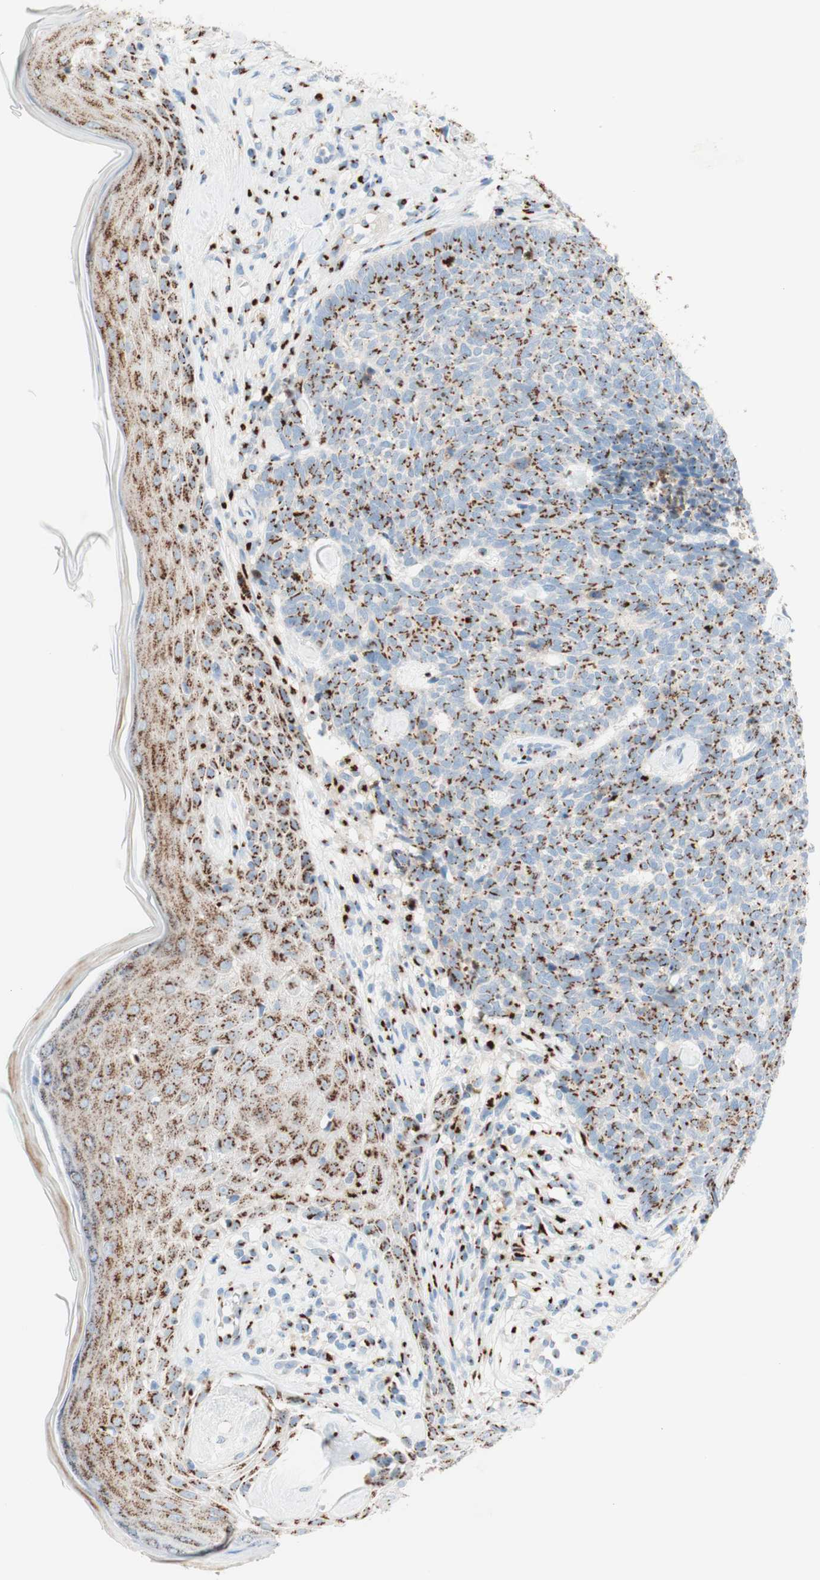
{"staining": {"intensity": "strong", "quantity": ">75%", "location": "cytoplasmic/membranous"}, "tissue": "skin cancer", "cell_type": "Tumor cells", "image_type": "cancer", "snomed": [{"axis": "morphology", "description": "Basal cell carcinoma"}, {"axis": "topography", "description": "Skin"}], "caption": "Protein staining exhibits strong cytoplasmic/membranous positivity in about >75% of tumor cells in basal cell carcinoma (skin).", "gene": "GOLGB1", "patient": {"sex": "female", "age": 84}}